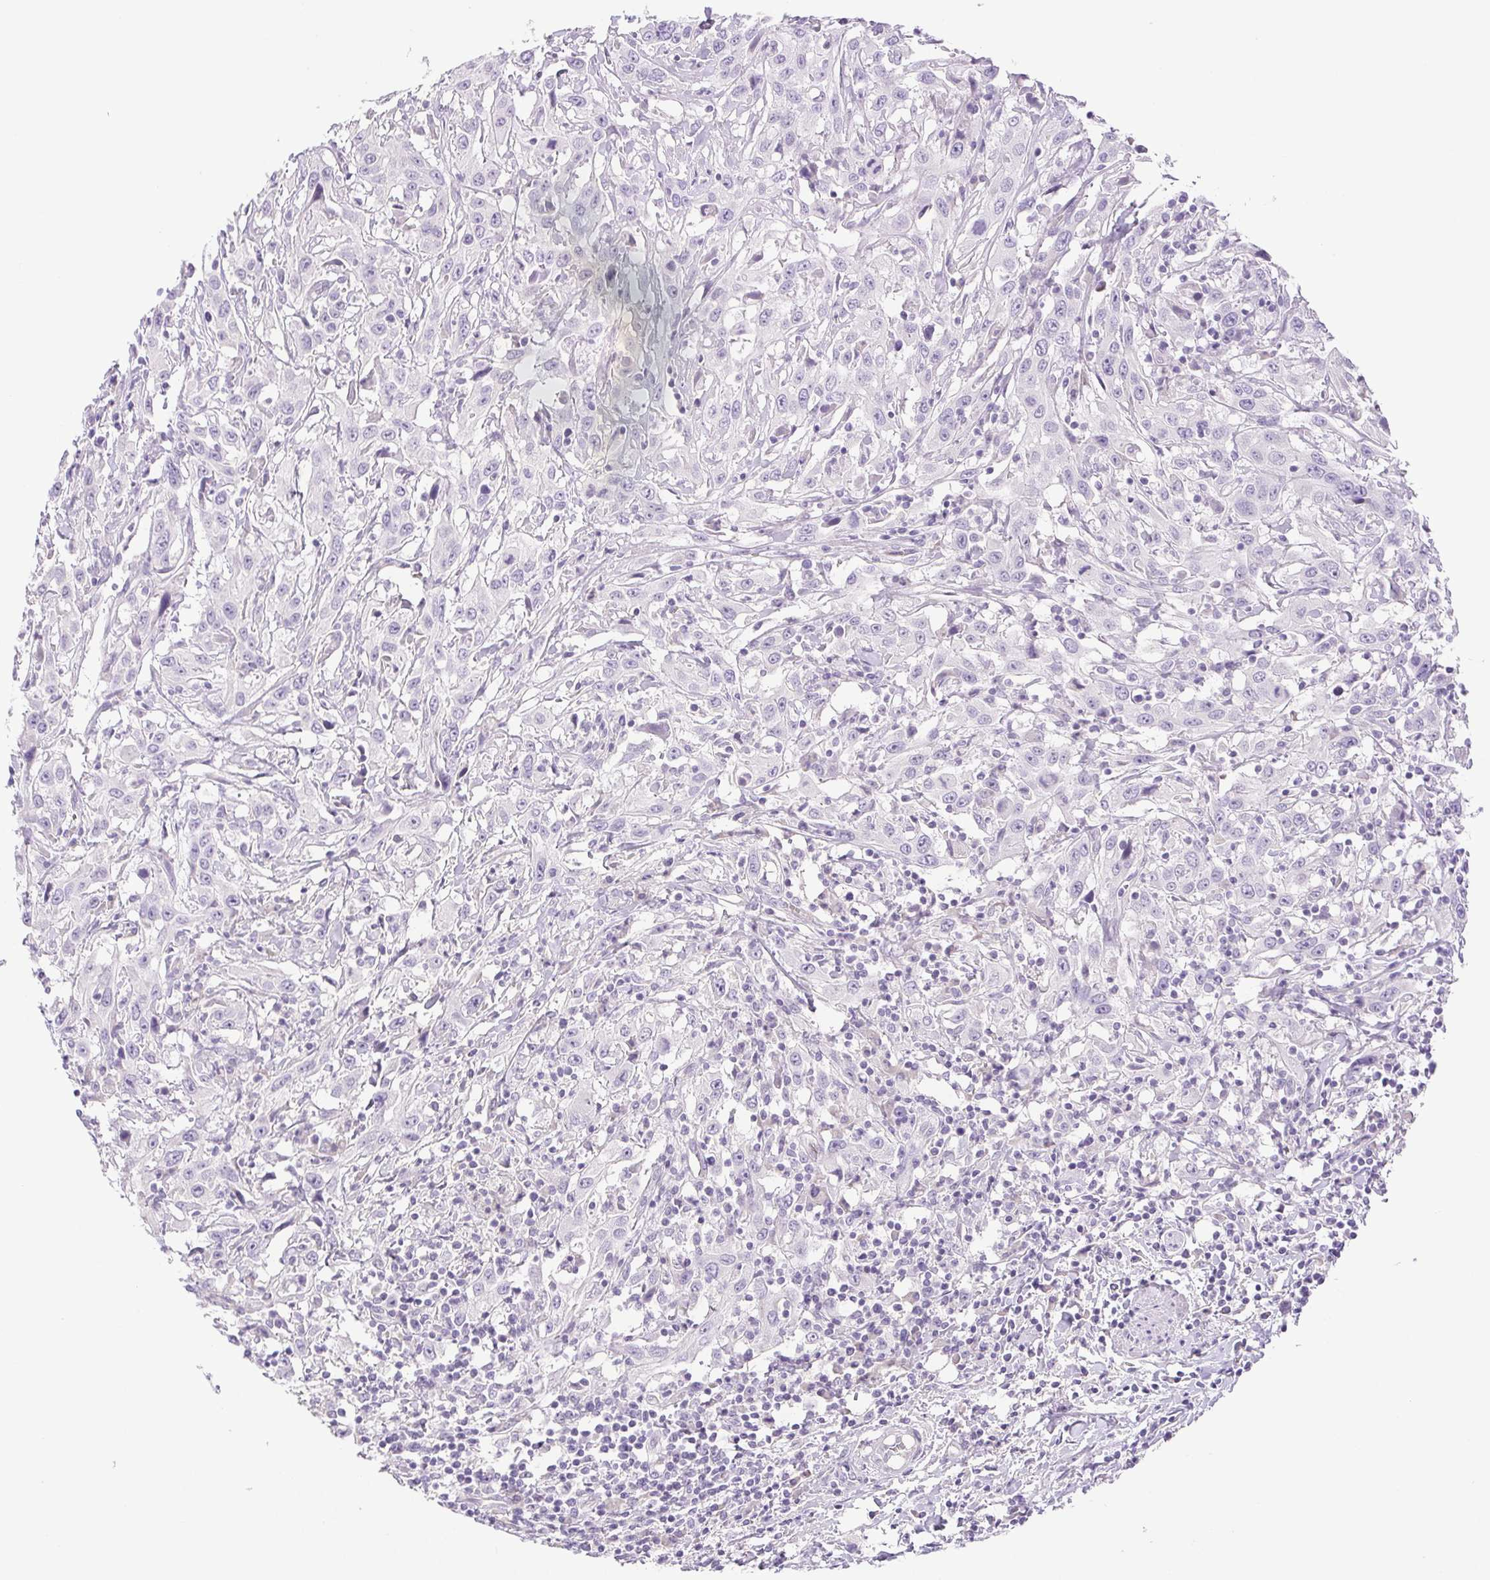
{"staining": {"intensity": "negative", "quantity": "none", "location": "none"}, "tissue": "urothelial cancer", "cell_type": "Tumor cells", "image_type": "cancer", "snomed": [{"axis": "morphology", "description": "Urothelial carcinoma, High grade"}, {"axis": "topography", "description": "Urinary bladder"}], "caption": "Tumor cells are negative for protein expression in human urothelial cancer.", "gene": "PAPPA2", "patient": {"sex": "male", "age": 61}}